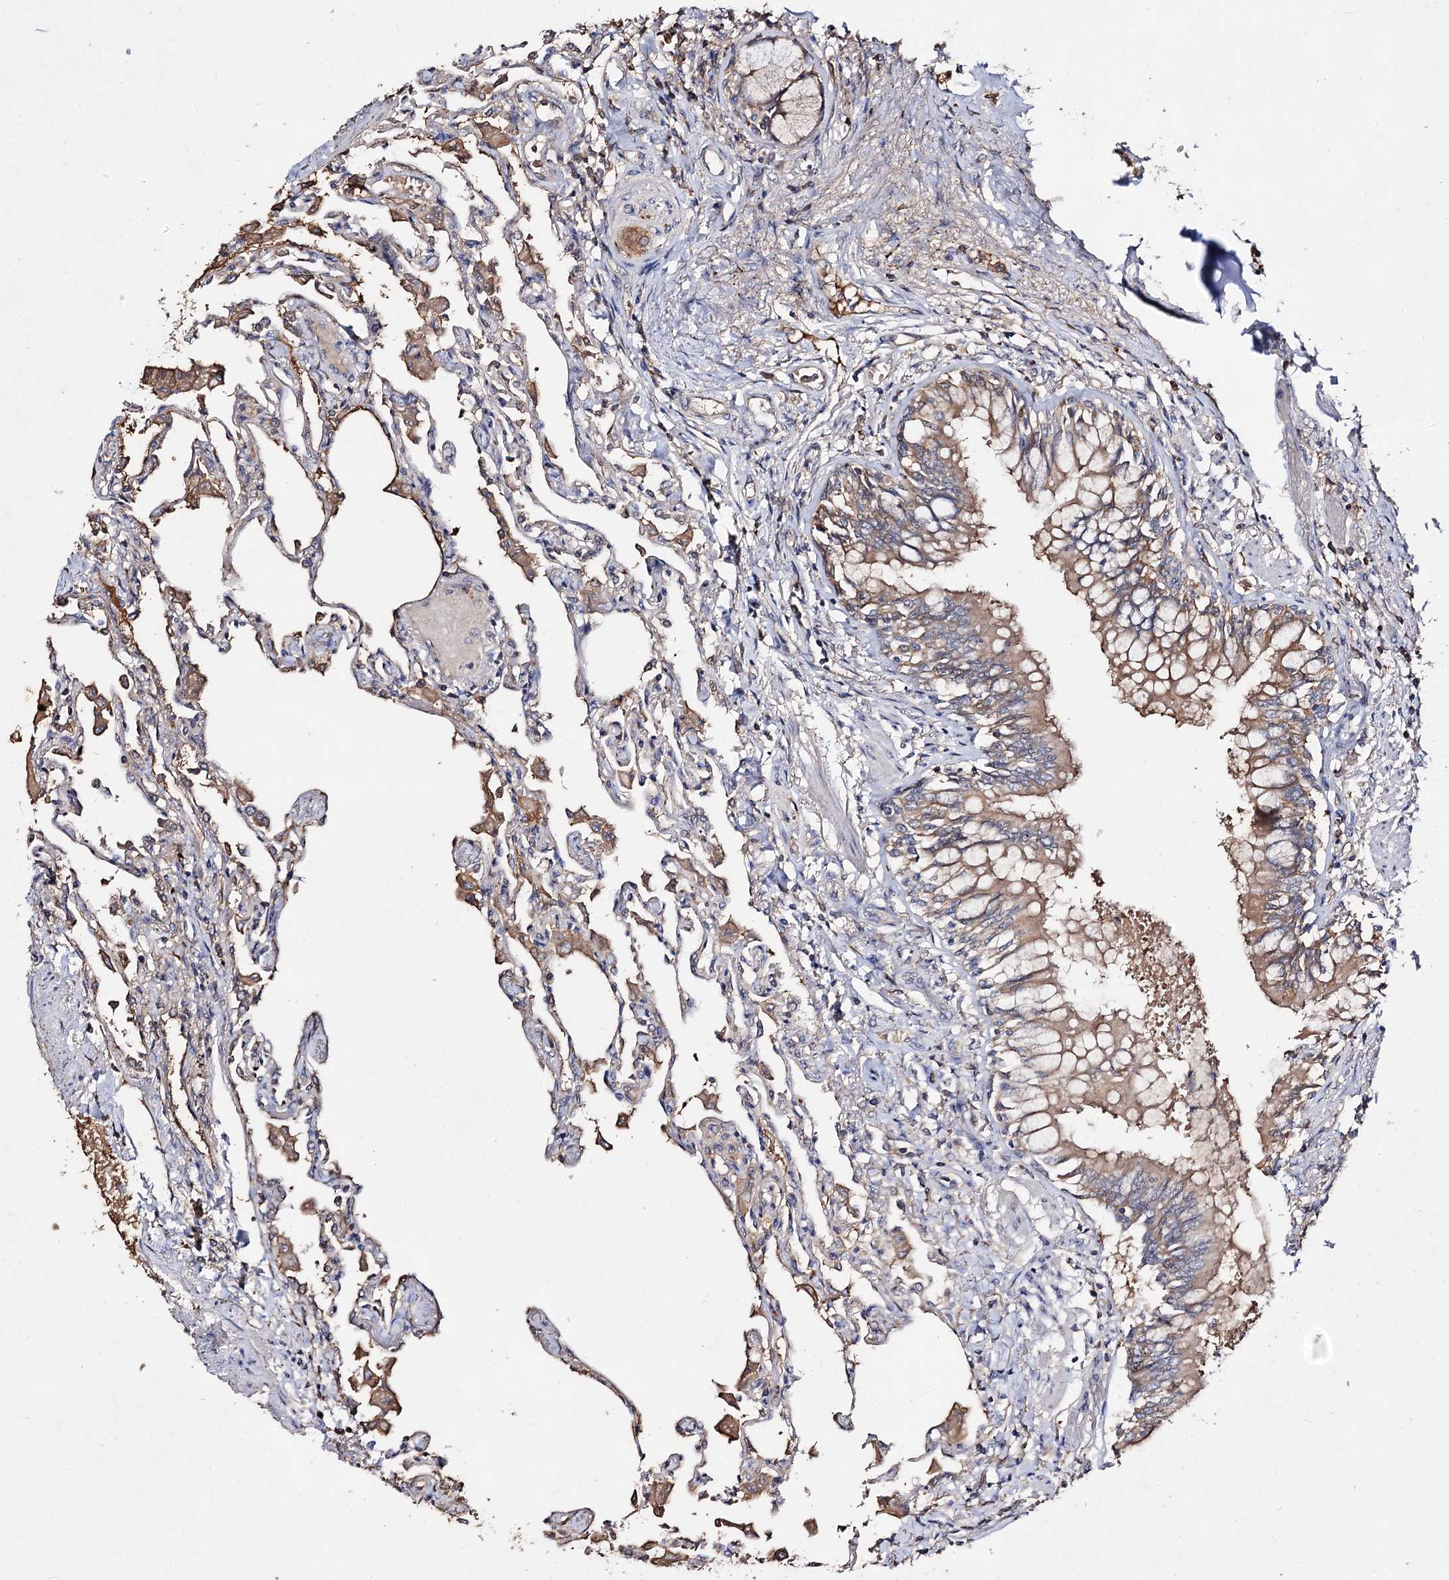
{"staining": {"intensity": "weak", "quantity": ">75%", "location": "cytoplasmic/membranous"}, "tissue": "lung", "cell_type": "Alveolar cells", "image_type": "normal", "snomed": [{"axis": "morphology", "description": "Normal tissue, NOS"}, {"axis": "topography", "description": "Bronchus"}, {"axis": "topography", "description": "Lung"}], "caption": "Immunohistochemical staining of unremarkable human lung reveals low levels of weak cytoplasmic/membranous positivity in approximately >75% of alveolar cells.", "gene": "ARFIP2", "patient": {"sex": "female", "age": 49}}